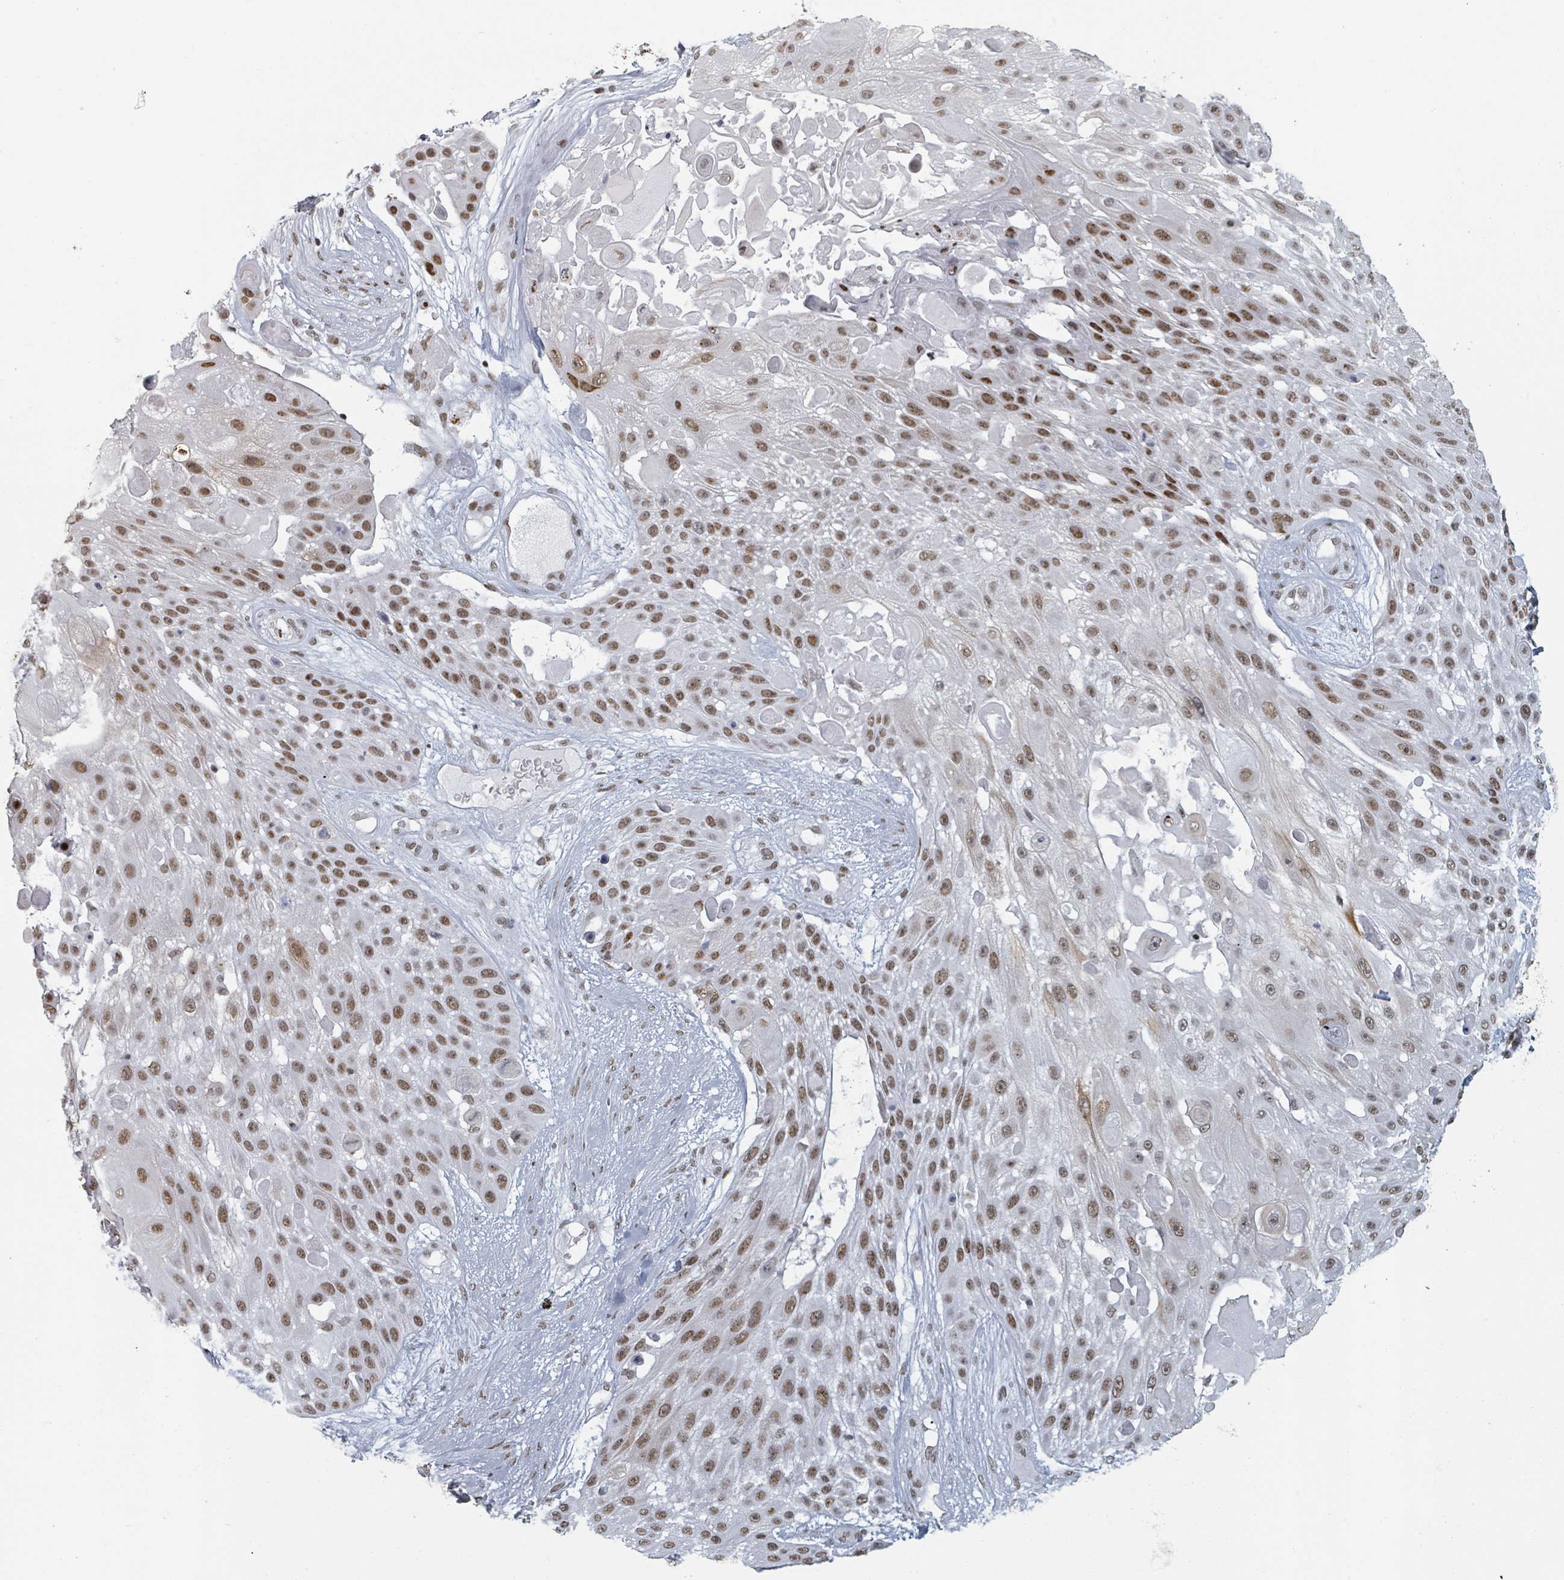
{"staining": {"intensity": "moderate", "quantity": ">75%", "location": "nuclear"}, "tissue": "skin cancer", "cell_type": "Tumor cells", "image_type": "cancer", "snomed": [{"axis": "morphology", "description": "Squamous cell carcinoma, NOS"}, {"axis": "topography", "description": "Skin"}], "caption": "Protein staining exhibits moderate nuclear positivity in approximately >75% of tumor cells in skin squamous cell carcinoma.", "gene": "DHX16", "patient": {"sex": "female", "age": 86}}